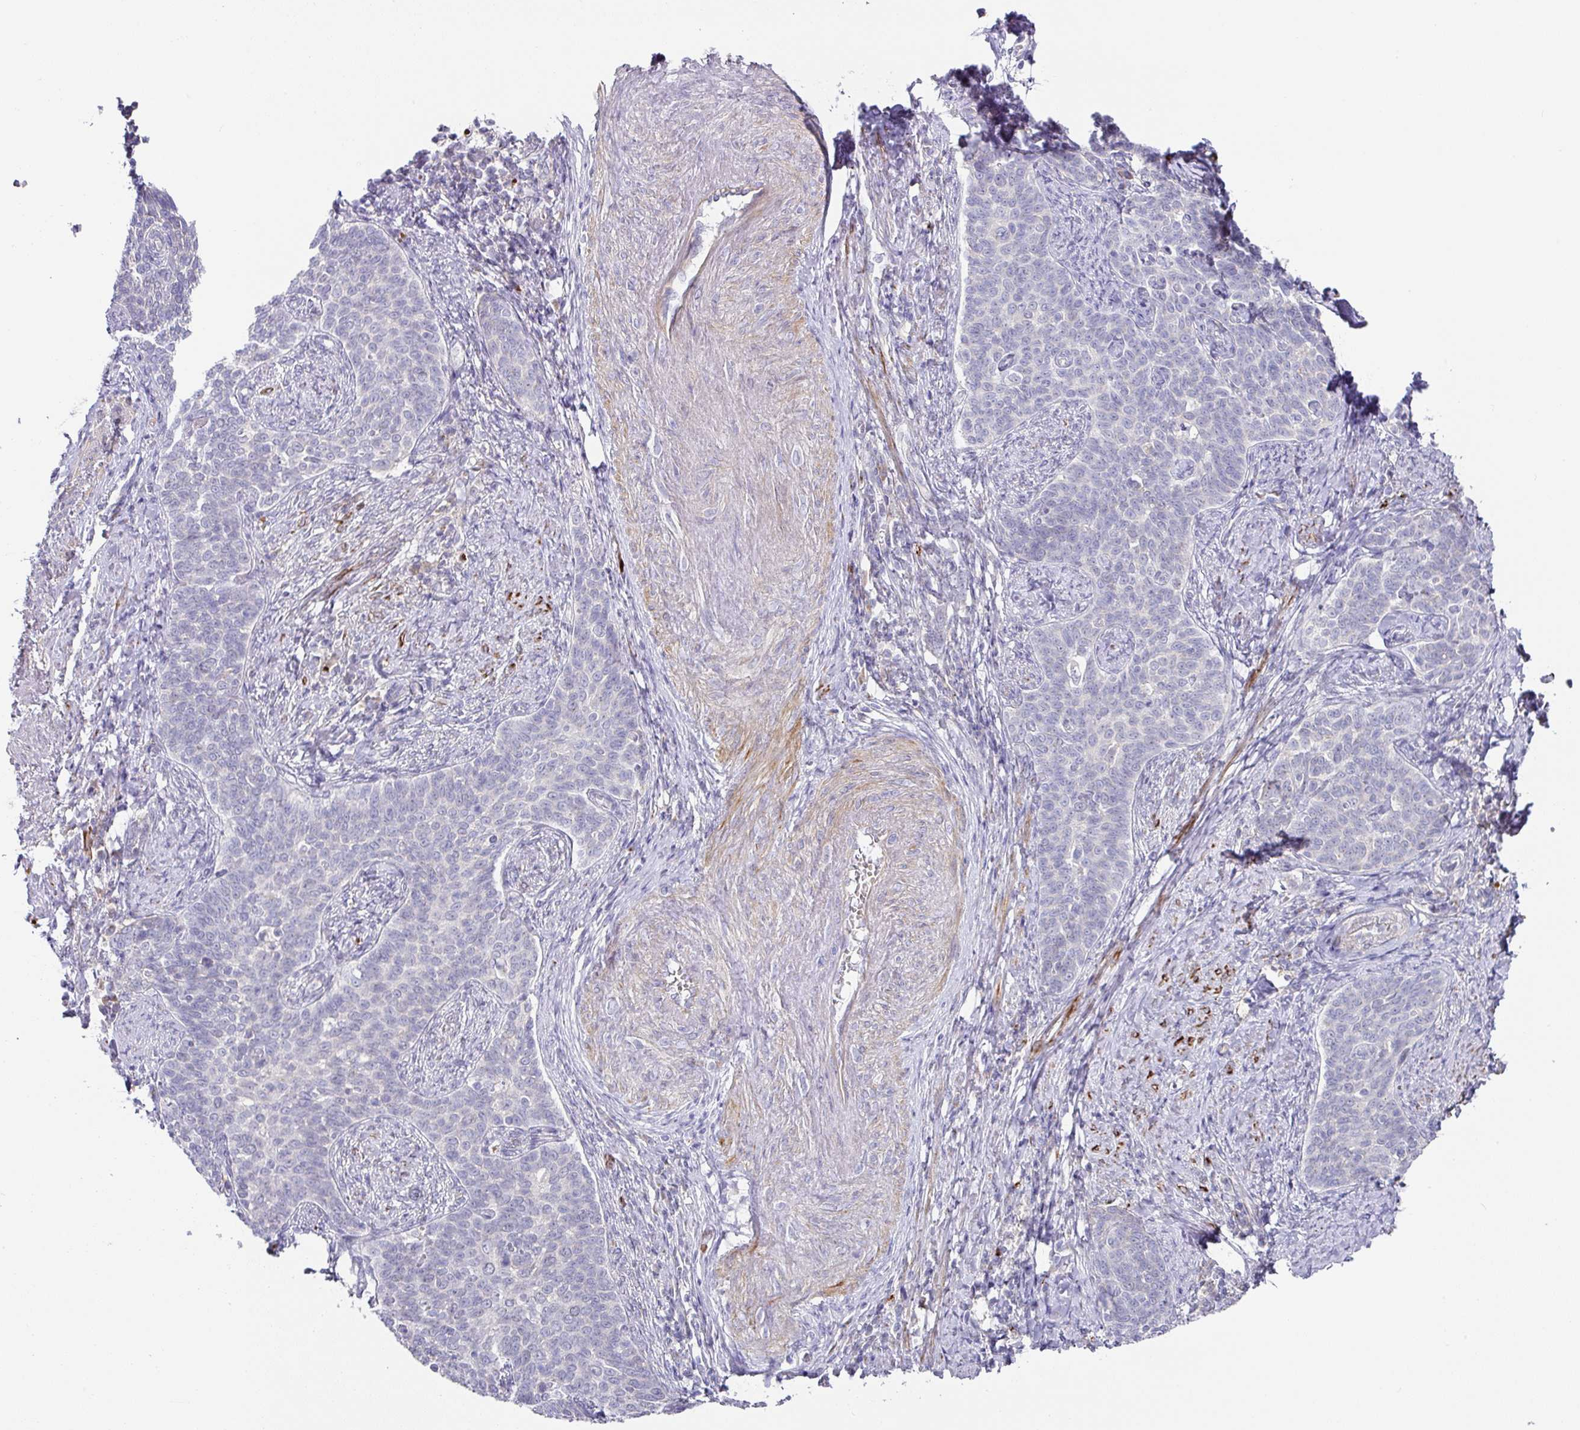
{"staining": {"intensity": "negative", "quantity": "none", "location": "none"}, "tissue": "cervical cancer", "cell_type": "Tumor cells", "image_type": "cancer", "snomed": [{"axis": "morphology", "description": "Squamous cell carcinoma, NOS"}, {"axis": "topography", "description": "Cervix"}], "caption": "Tumor cells show no significant protein positivity in cervical cancer (squamous cell carcinoma).", "gene": "TARM1", "patient": {"sex": "female", "age": 39}}